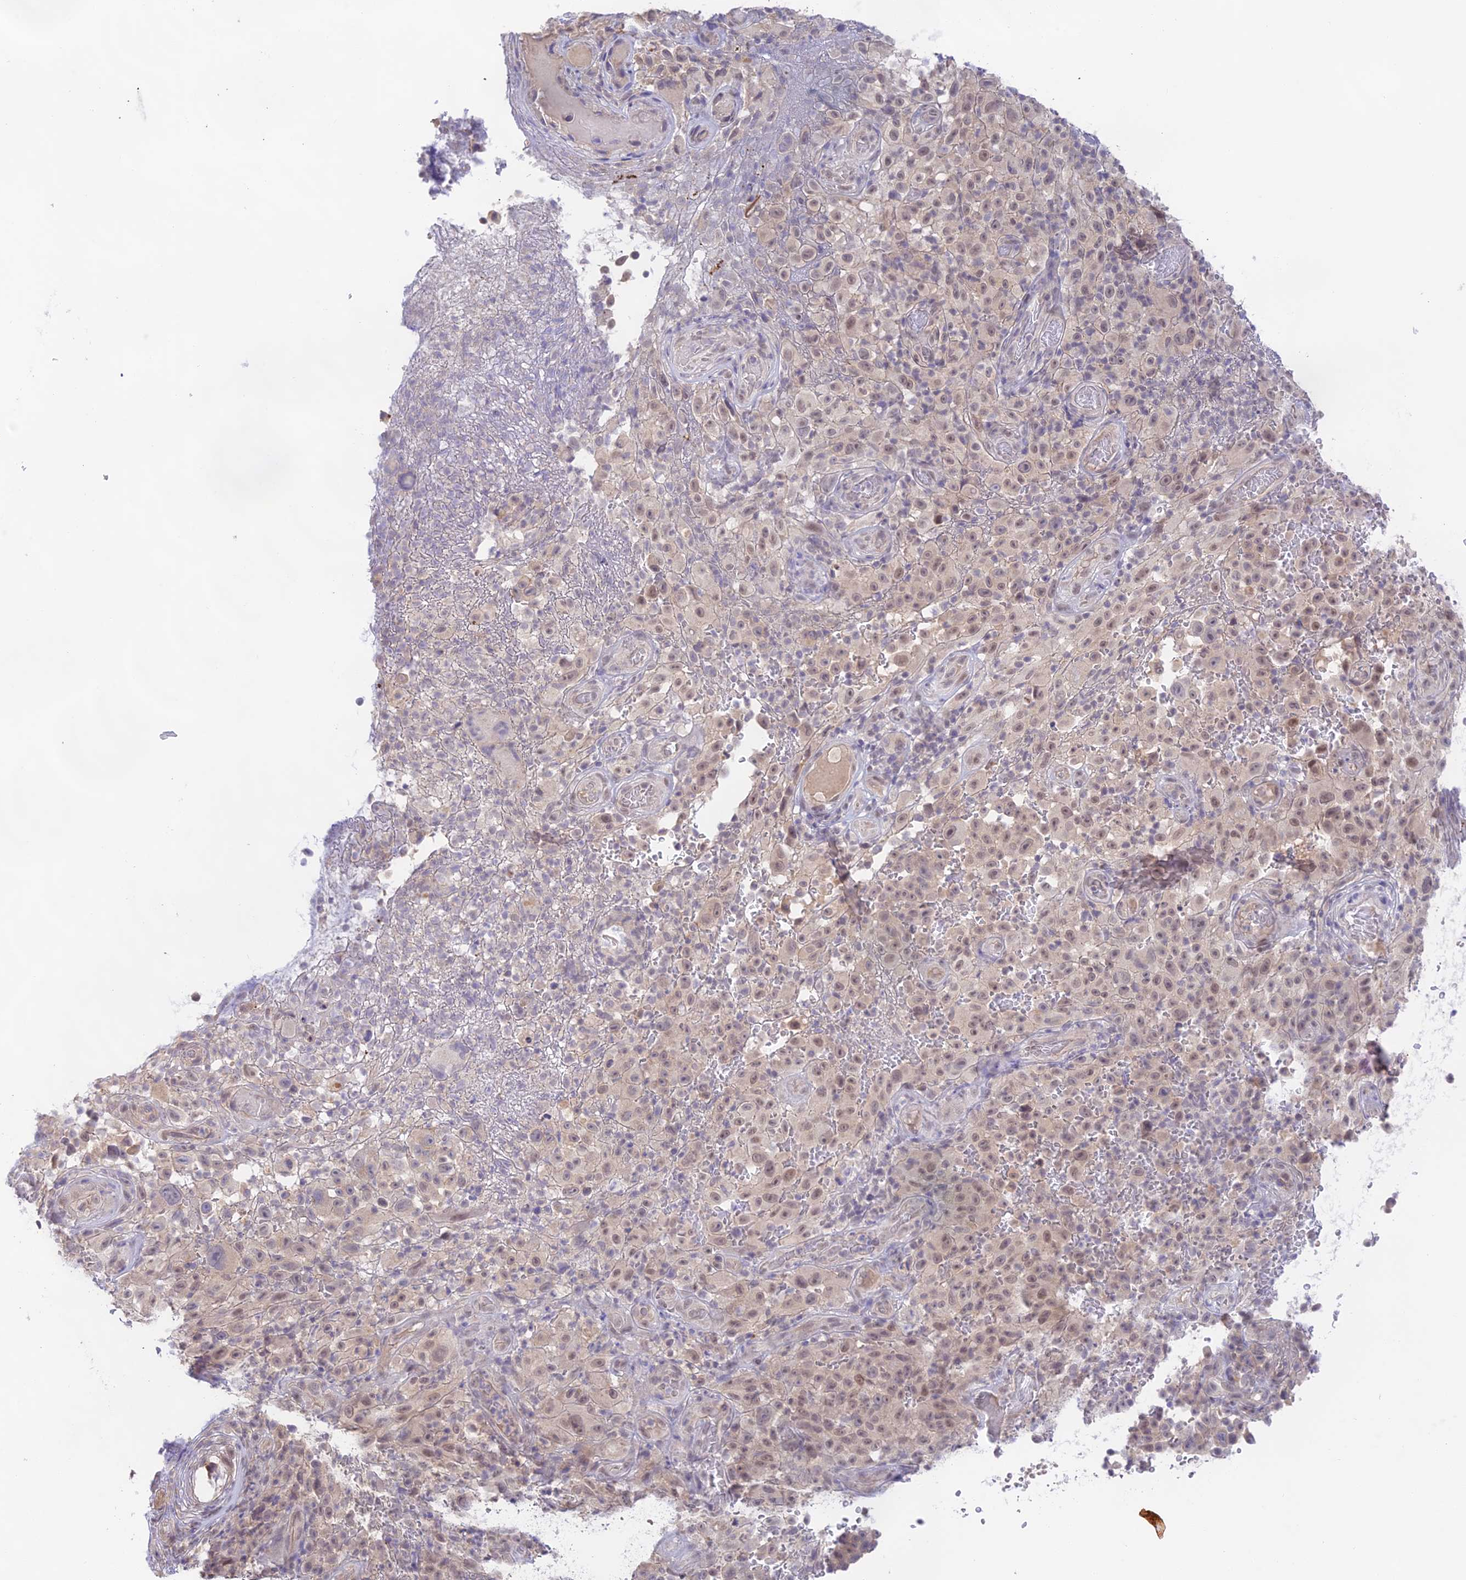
{"staining": {"intensity": "weak", "quantity": "25%-75%", "location": "cytoplasmic/membranous,nuclear"}, "tissue": "melanoma", "cell_type": "Tumor cells", "image_type": "cancer", "snomed": [{"axis": "morphology", "description": "Malignant melanoma, NOS"}, {"axis": "topography", "description": "Skin"}], "caption": "This is a micrograph of immunohistochemistry staining of melanoma, which shows weak expression in the cytoplasmic/membranous and nuclear of tumor cells.", "gene": "CAMSAP3", "patient": {"sex": "female", "age": 82}}